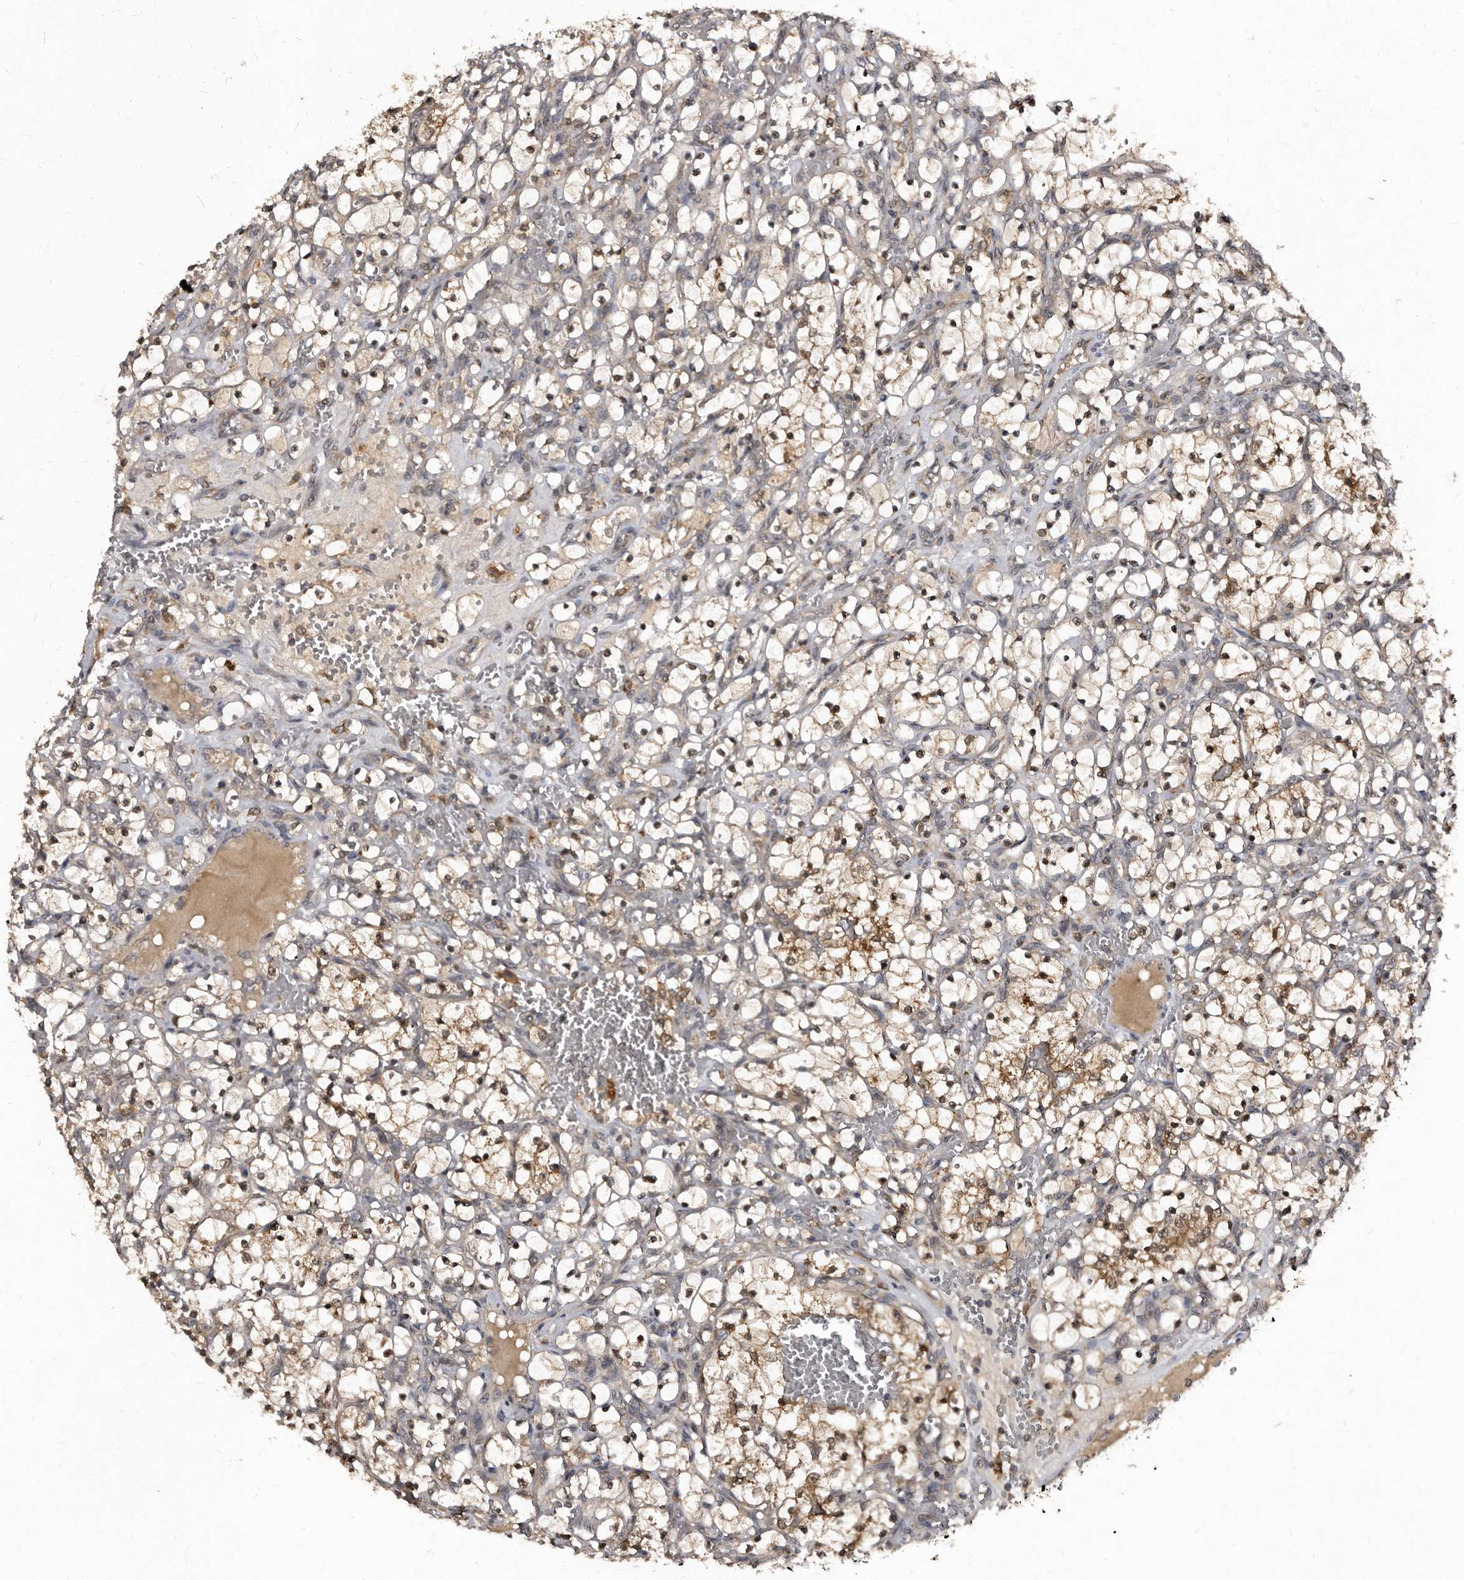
{"staining": {"intensity": "moderate", "quantity": "25%-75%", "location": "cytoplasmic/membranous"}, "tissue": "renal cancer", "cell_type": "Tumor cells", "image_type": "cancer", "snomed": [{"axis": "morphology", "description": "Adenocarcinoma, NOS"}, {"axis": "topography", "description": "Kidney"}], "caption": "Immunohistochemistry (IHC) (DAB) staining of adenocarcinoma (renal) exhibits moderate cytoplasmic/membranous protein staining in approximately 25%-75% of tumor cells.", "gene": "PMVK", "patient": {"sex": "female", "age": 69}}